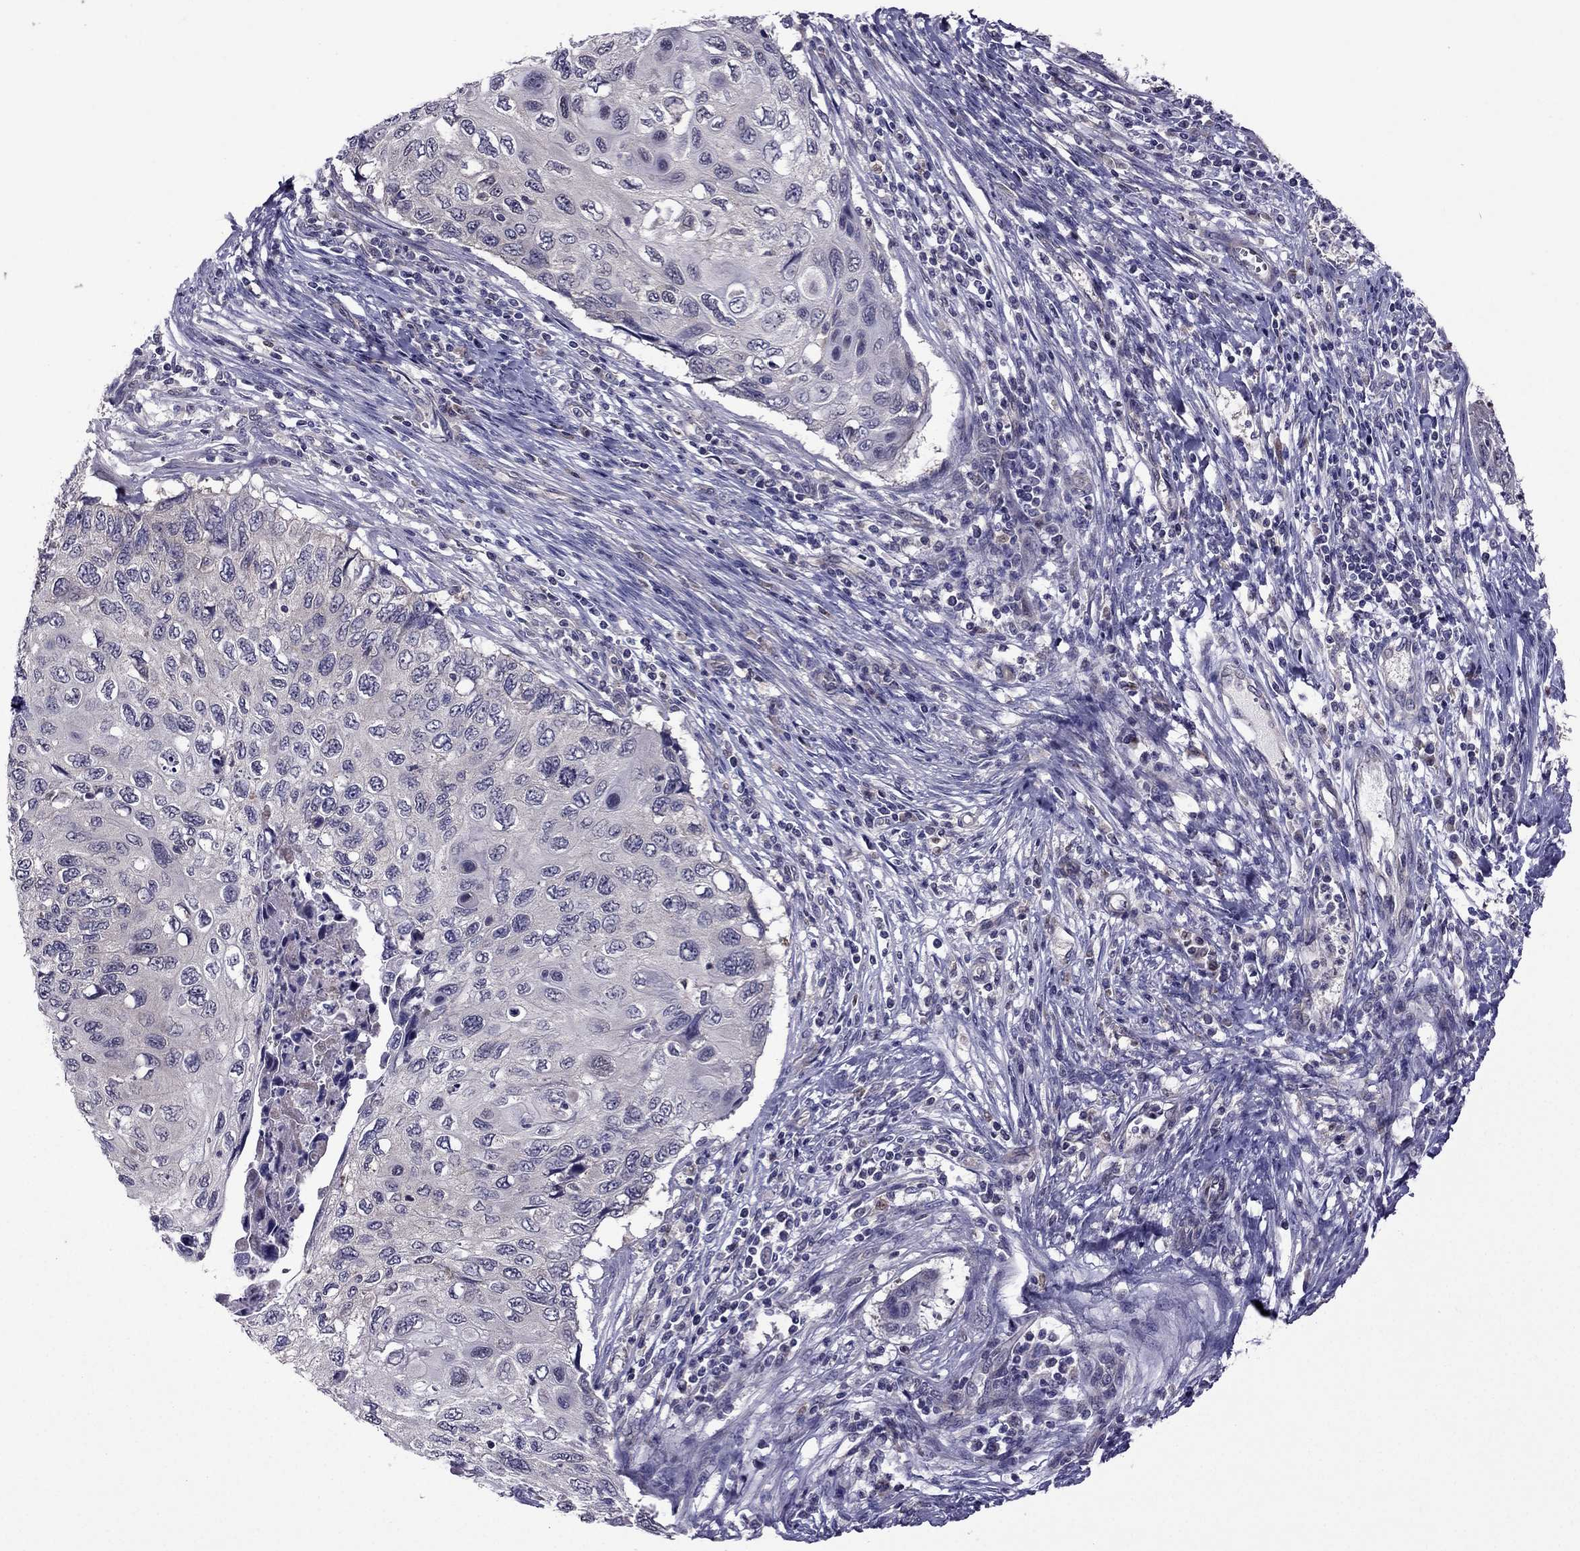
{"staining": {"intensity": "negative", "quantity": "none", "location": "none"}, "tissue": "cervical cancer", "cell_type": "Tumor cells", "image_type": "cancer", "snomed": [{"axis": "morphology", "description": "Squamous cell carcinoma, NOS"}, {"axis": "topography", "description": "Cervix"}], "caption": "Cervical squamous cell carcinoma was stained to show a protein in brown. There is no significant staining in tumor cells. (Immunohistochemistry, brightfield microscopy, high magnification).", "gene": "CDK5", "patient": {"sex": "female", "age": 70}}